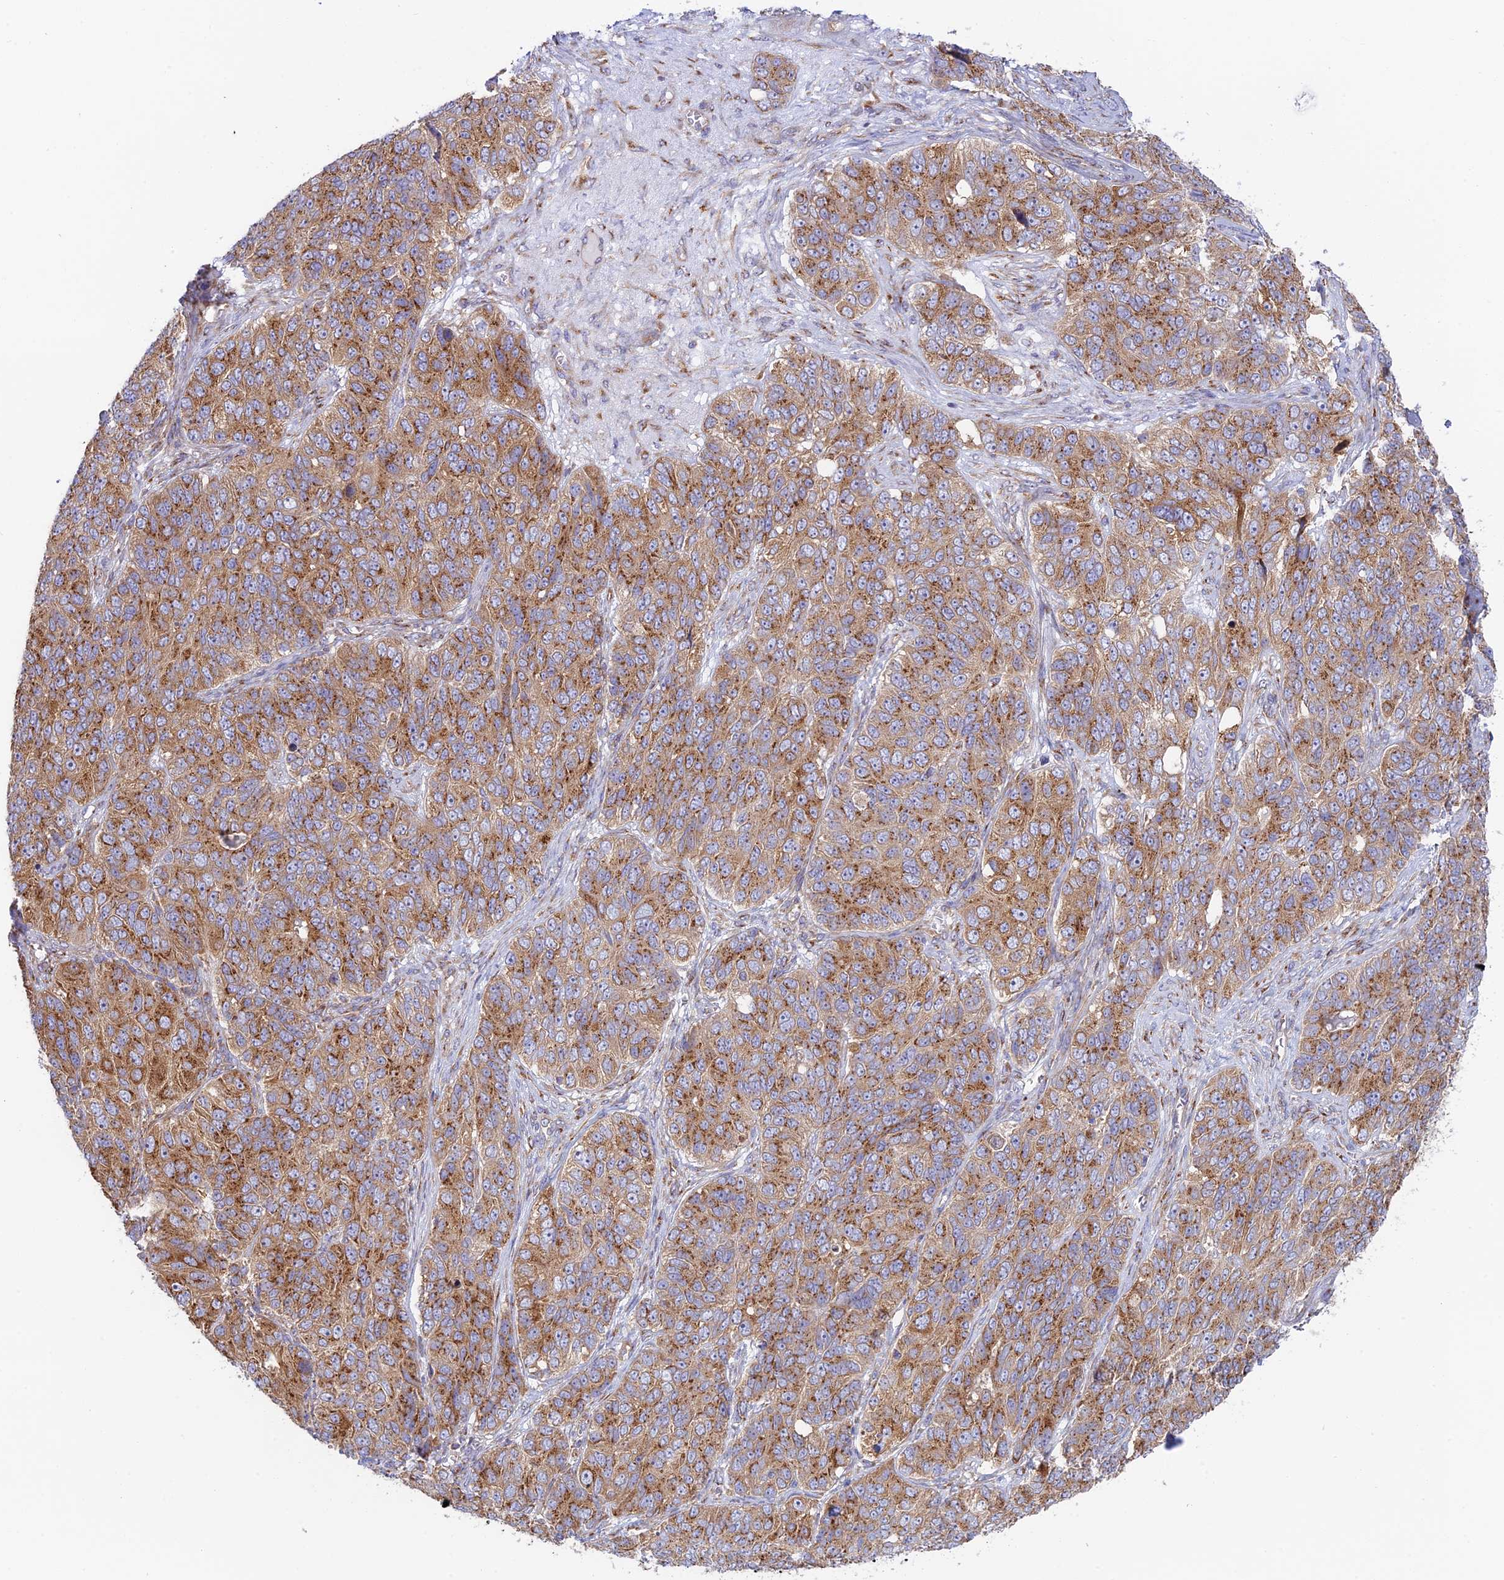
{"staining": {"intensity": "moderate", "quantity": ">75%", "location": "cytoplasmic/membranous"}, "tissue": "ovarian cancer", "cell_type": "Tumor cells", "image_type": "cancer", "snomed": [{"axis": "morphology", "description": "Carcinoma, endometroid"}, {"axis": "topography", "description": "Ovary"}], "caption": "This histopathology image shows IHC staining of ovarian cancer, with medium moderate cytoplasmic/membranous staining in about >75% of tumor cells.", "gene": "GOLGA3", "patient": {"sex": "female", "age": 51}}